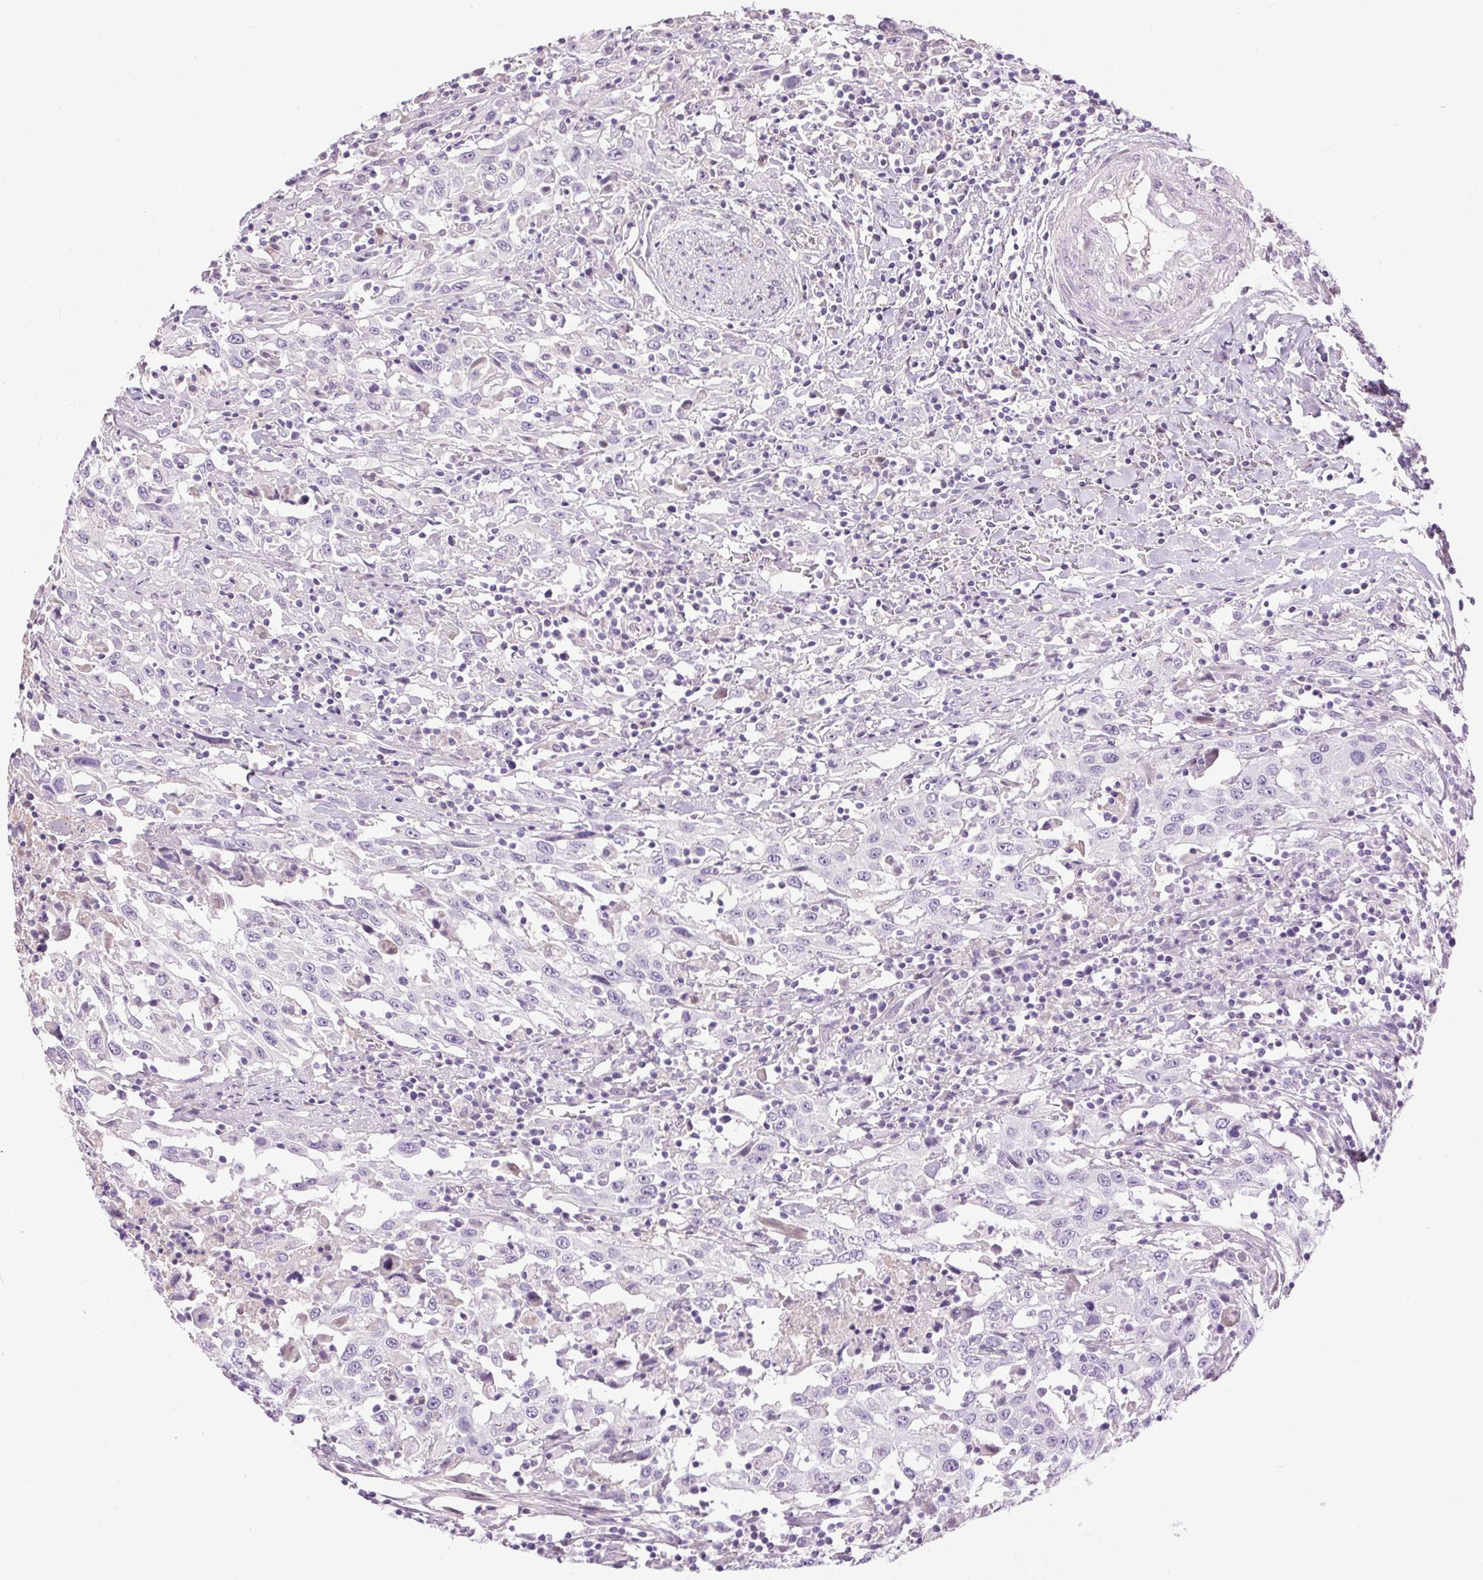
{"staining": {"intensity": "negative", "quantity": "none", "location": "none"}, "tissue": "urothelial cancer", "cell_type": "Tumor cells", "image_type": "cancer", "snomed": [{"axis": "morphology", "description": "Urothelial carcinoma, High grade"}, {"axis": "topography", "description": "Urinary bladder"}], "caption": "Immunohistochemical staining of urothelial carcinoma (high-grade) reveals no significant staining in tumor cells.", "gene": "SYT11", "patient": {"sex": "male", "age": 61}}